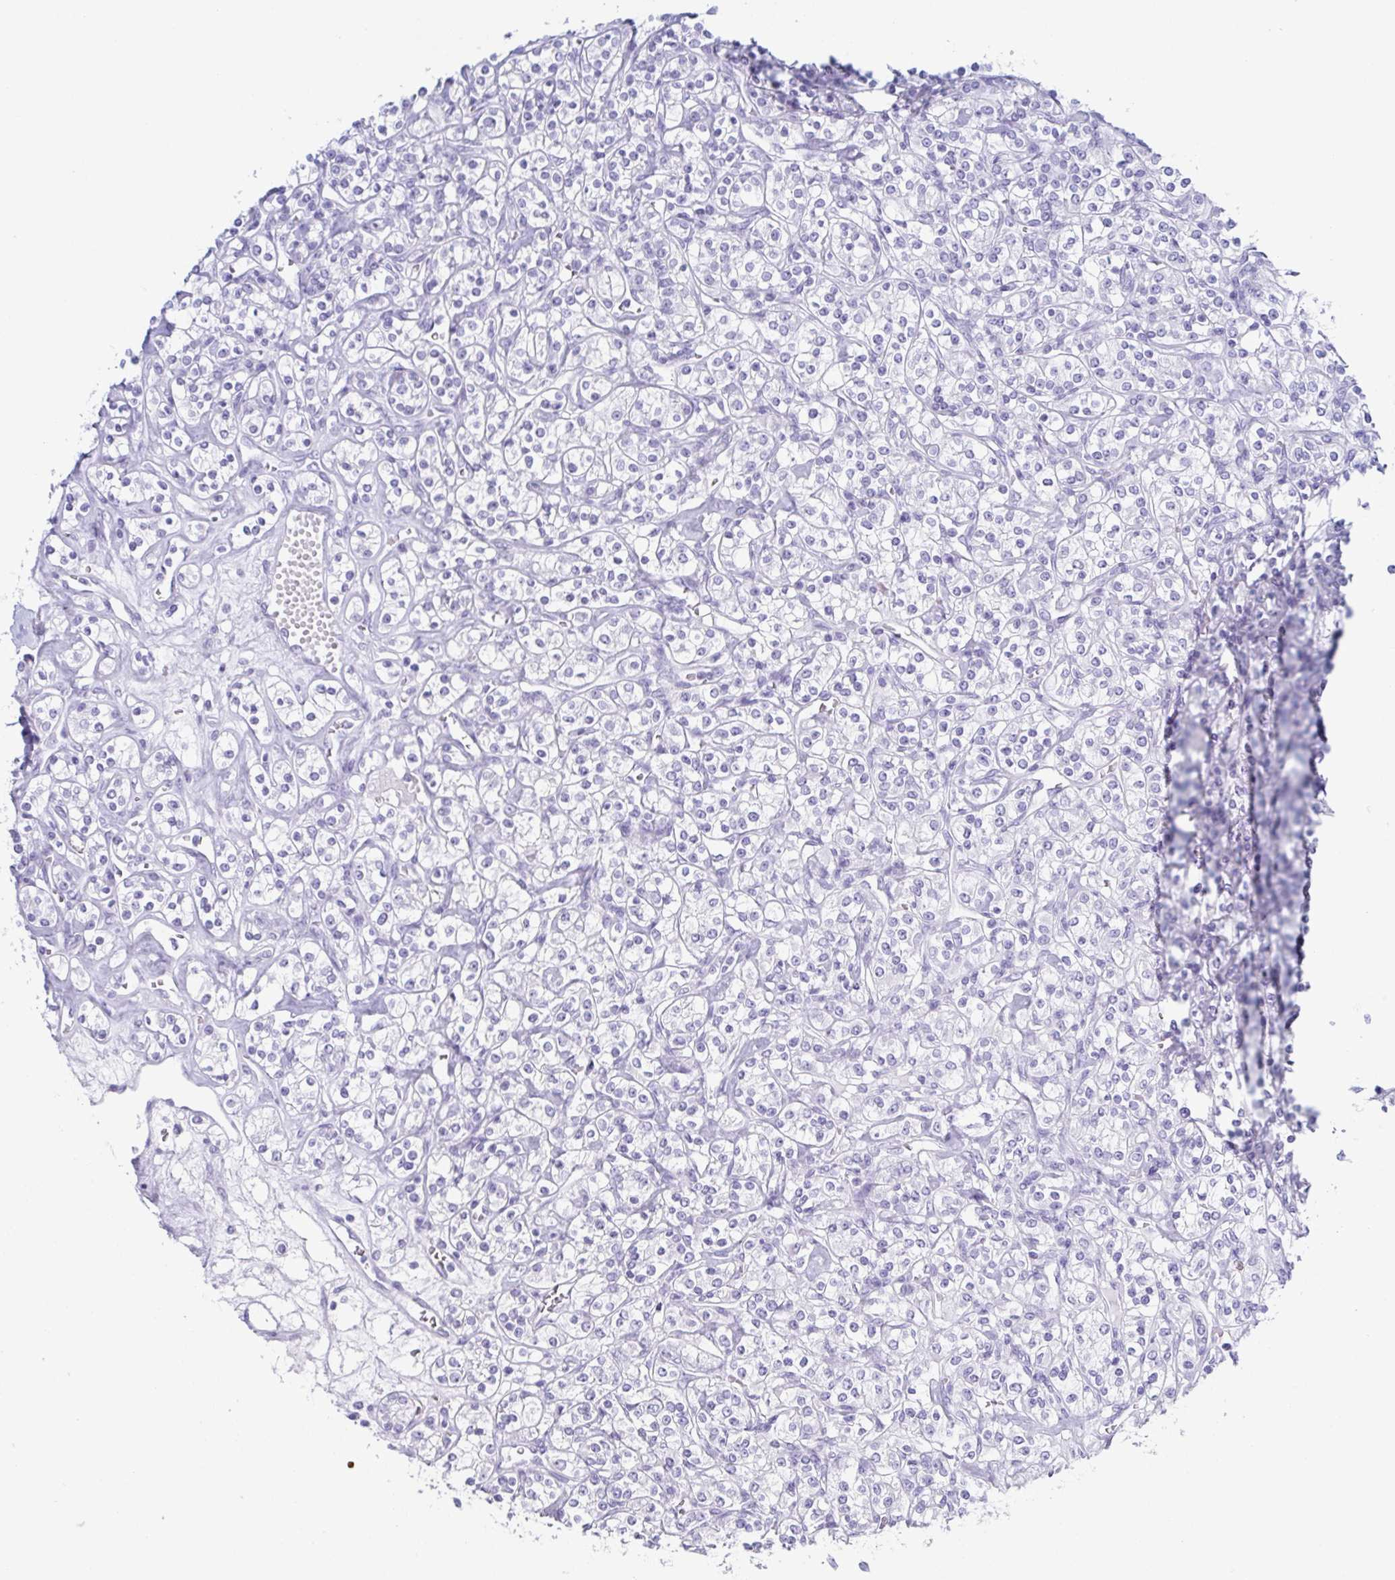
{"staining": {"intensity": "negative", "quantity": "none", "location": "none"}, "tissue": "renal cancer", "cell_type": "Tumor cells", "image_type": "cancer", "snomed": [{"axis": "morphology", "description": "Adenocarcinoma, NOS"}, {"axis": "topography", "description": "Kidney"}], "caption": "Renal adenocarcinoma stained for a protein using IHC exhibits no staining tumor cells.", "gene": "ZG16B", "patient": {"sex": "male", "age": 77}}